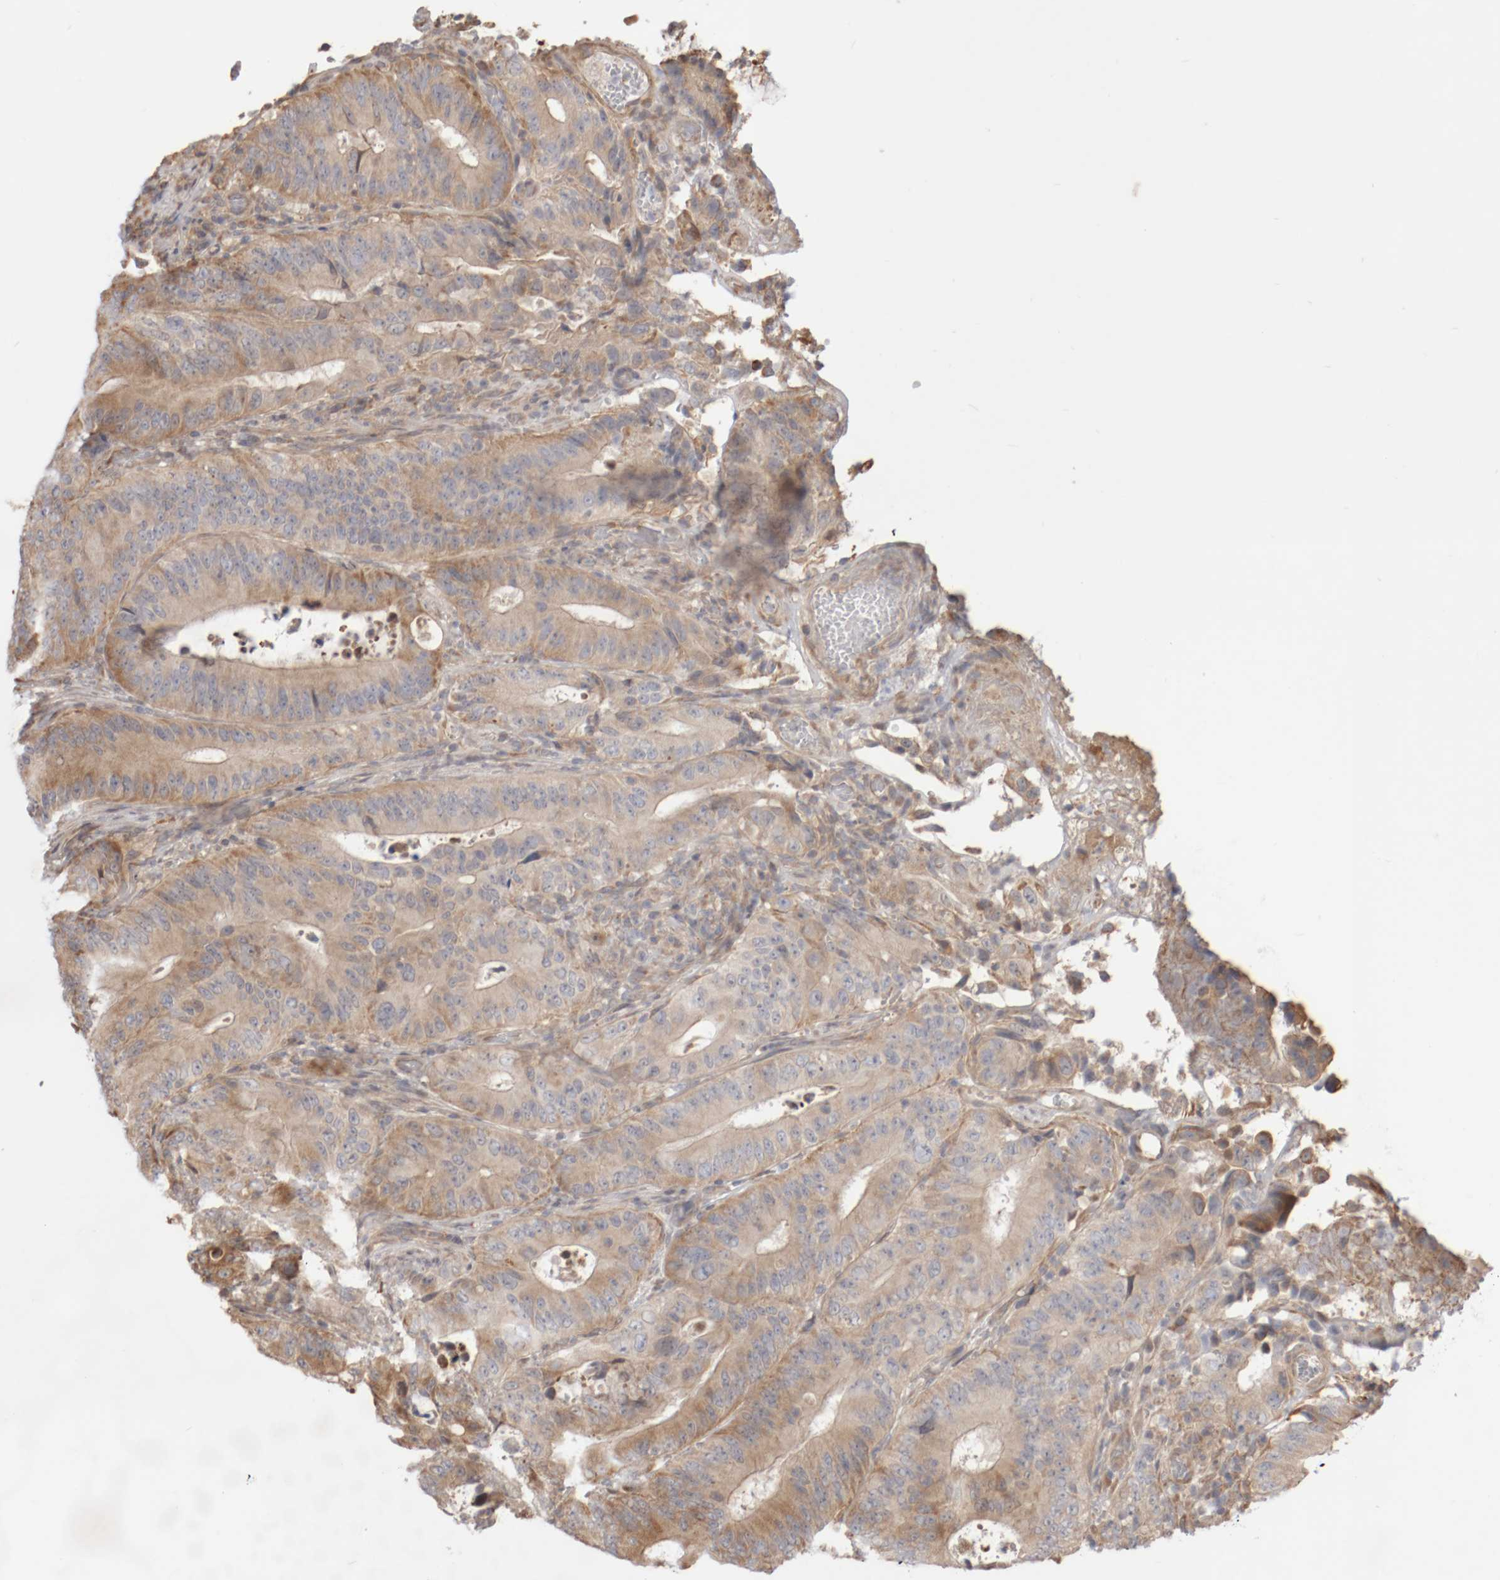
{"staining": {"intensity": "moderate", "quantity": ">75%", "location": "cytoplasmic/membranous"}, "tissue": "colorectal cancer", "cell_type": "Tumor cells", "image_type": "cancer", "snomed": [{"axis": "morphology", "description": "Adenocarcinoma, NOS"}, {"axis": "topography", "description": "Colon"}], "caption": "The photomicrograph reveals a brown stain indicating the presence of a protein in the cytoplasmic/membranous of tumor cells in adenocarcinoma (colorectal).", "gene": "DPH7", "patient": {"sex": "male", "age": 83}}